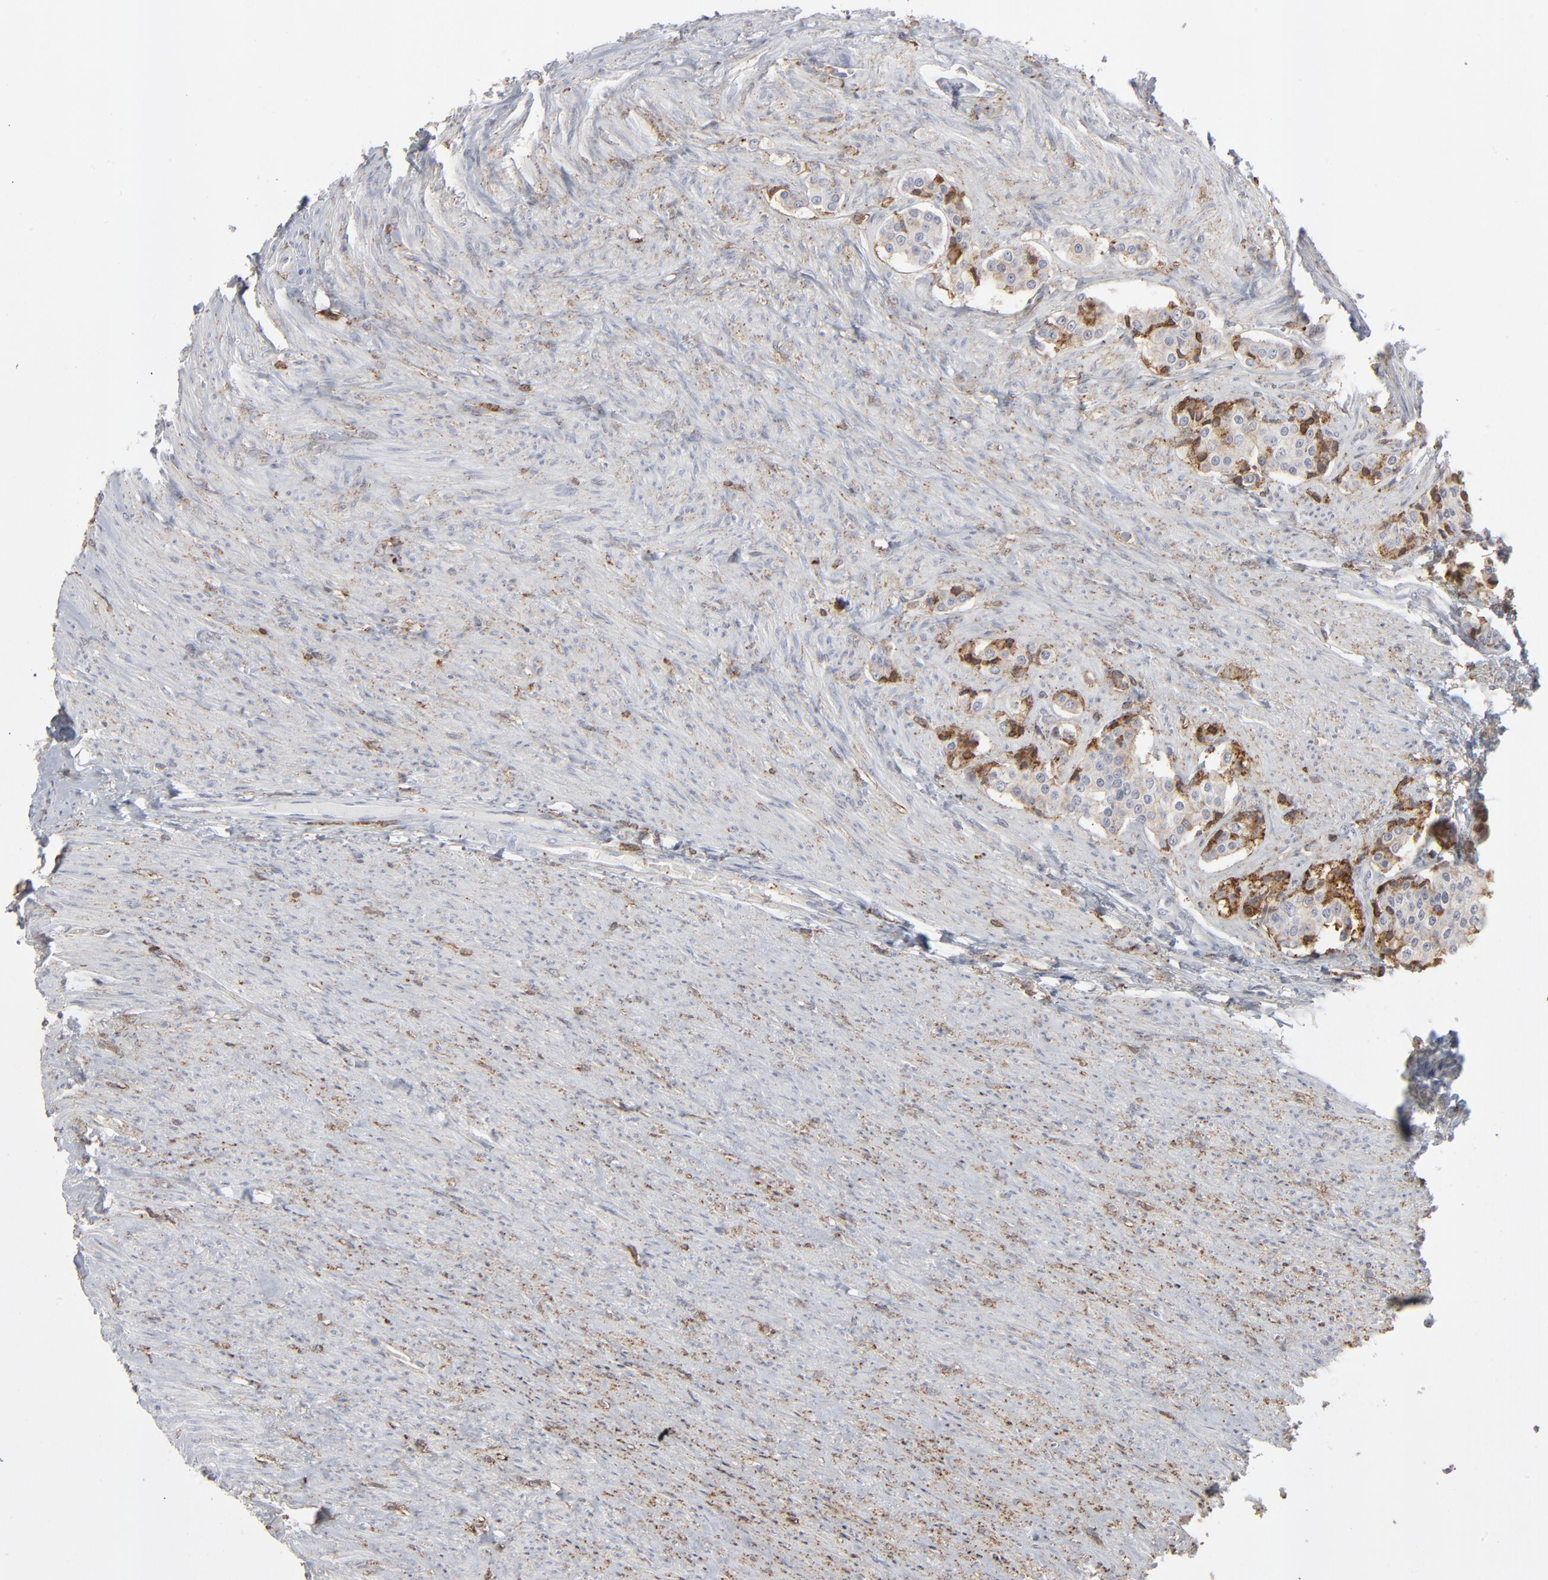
{"staining": {"intensity": "moderate", "quantity": "<25%", "location": "cytoplasmic/membranous"}, "tissue": "carcinoid", "cell_type": "Tumor cells", "image_type": "cancer", "snomed": [{"axis": "morphology", "description": "Carcinoid, malignant, NOS"}, {"axis": "topography", "description": "Colon"}], "caption": "Immunohistochemistry image of neoplastic tissue: carcinoid stained using immunohistochemistry shows low levels of moderate protein expression localized specifically in the cytoplasmic/membranous of tumor cells, appearing as a cytoplasmic/membranous brown color.", "gene": "ANXA5", "patient": {"sex": "female", "age": 61}}